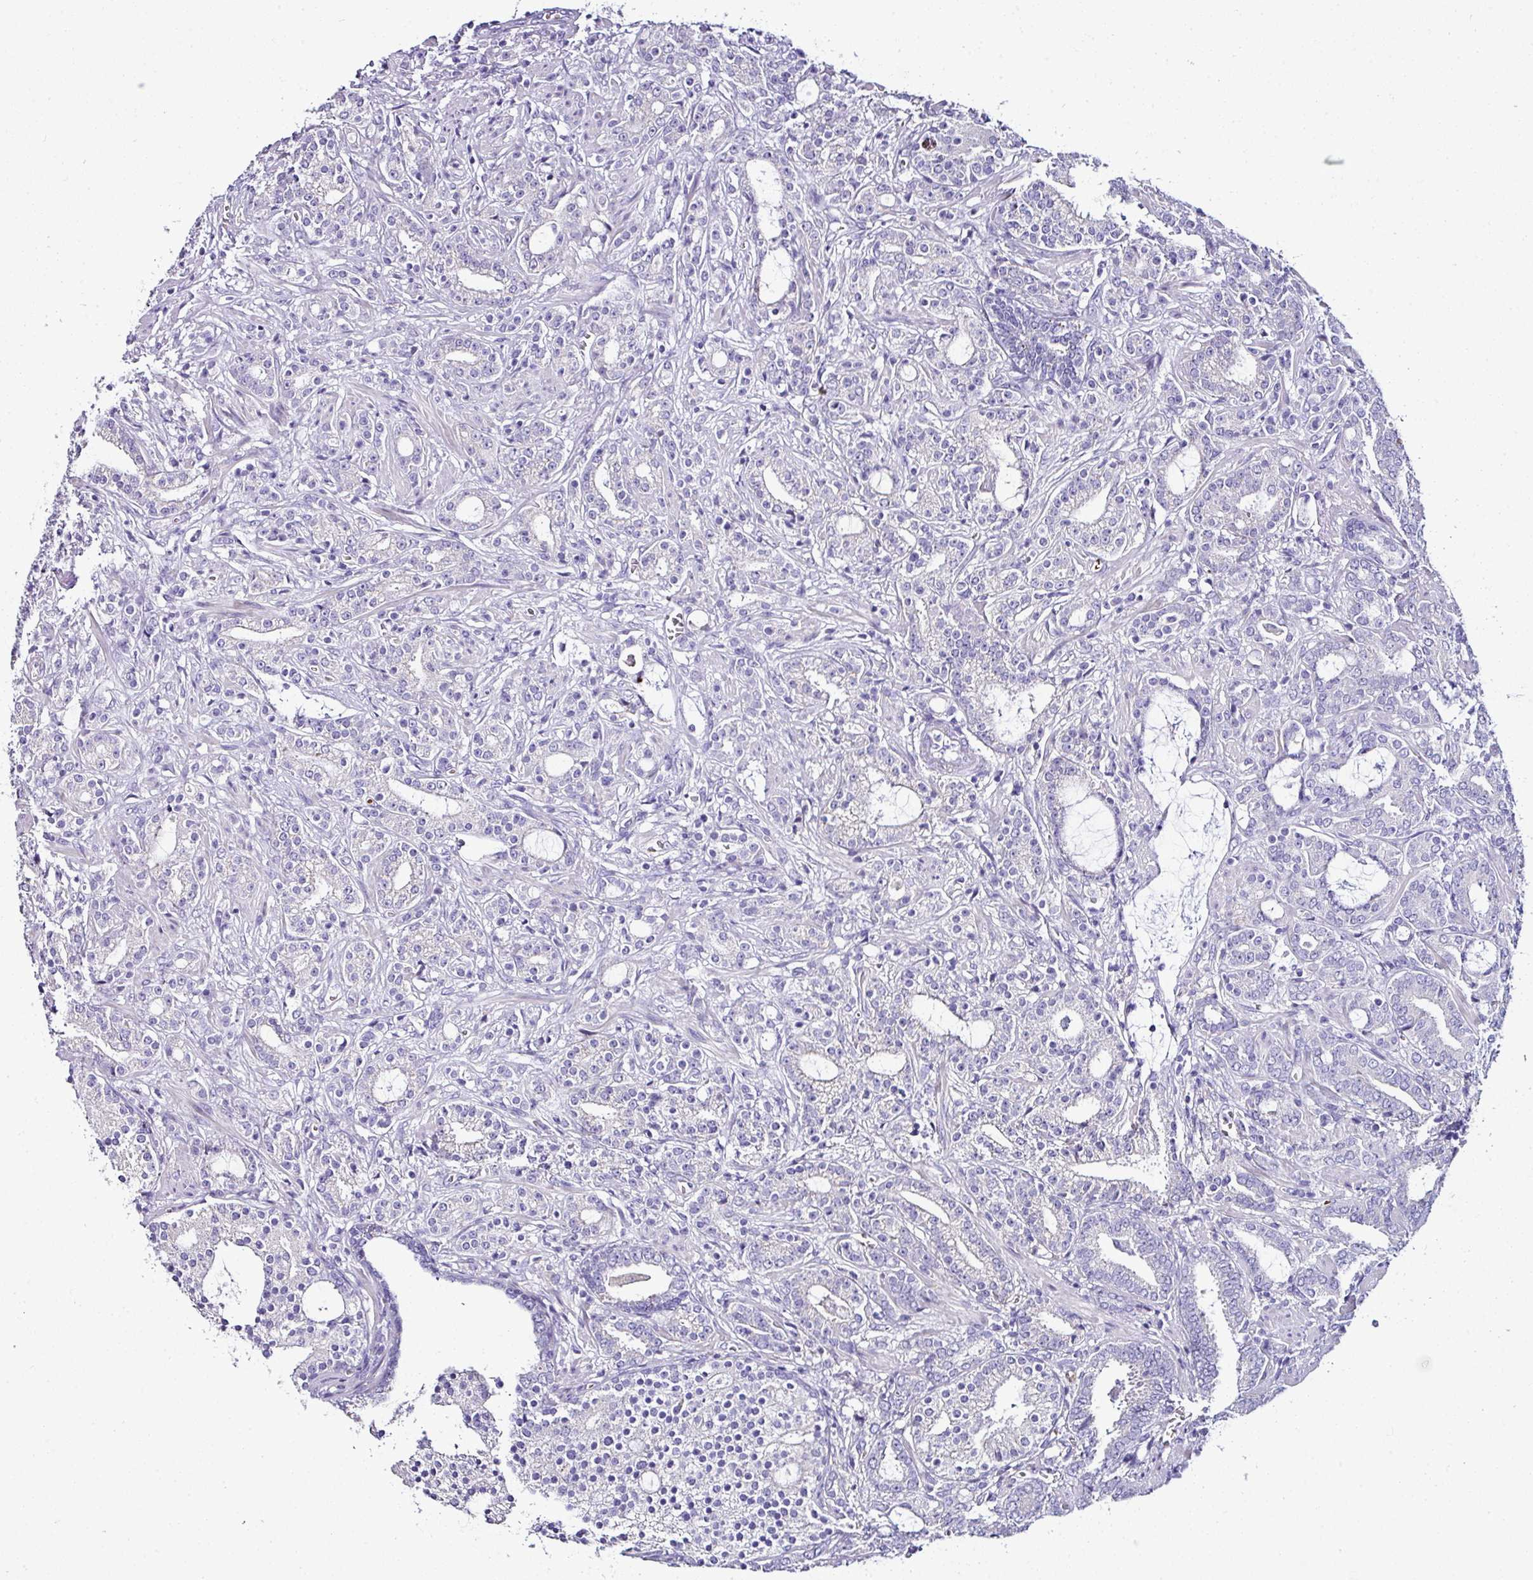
{"staining": {"intensity": "negative", "quantity": "none", "location": "none"}, "tissue": "prostate cancer", "cell_type": "Tumor cells", "image_type": "cancer", "snomed": [{"axis": "morphology", "description": "Adenocarcinoma, High grade"}, {"axis": "topography", "description": "Prostate and seminal vesicle, NOS"}], "caption": "An immunohistochemistry (IHC) histopathology image of prostate cancer is shown. There is no staining in tumor cells of prostate cancer.", "gene": "NAPSA", "patient": {"sex": "male", "age": 67}}